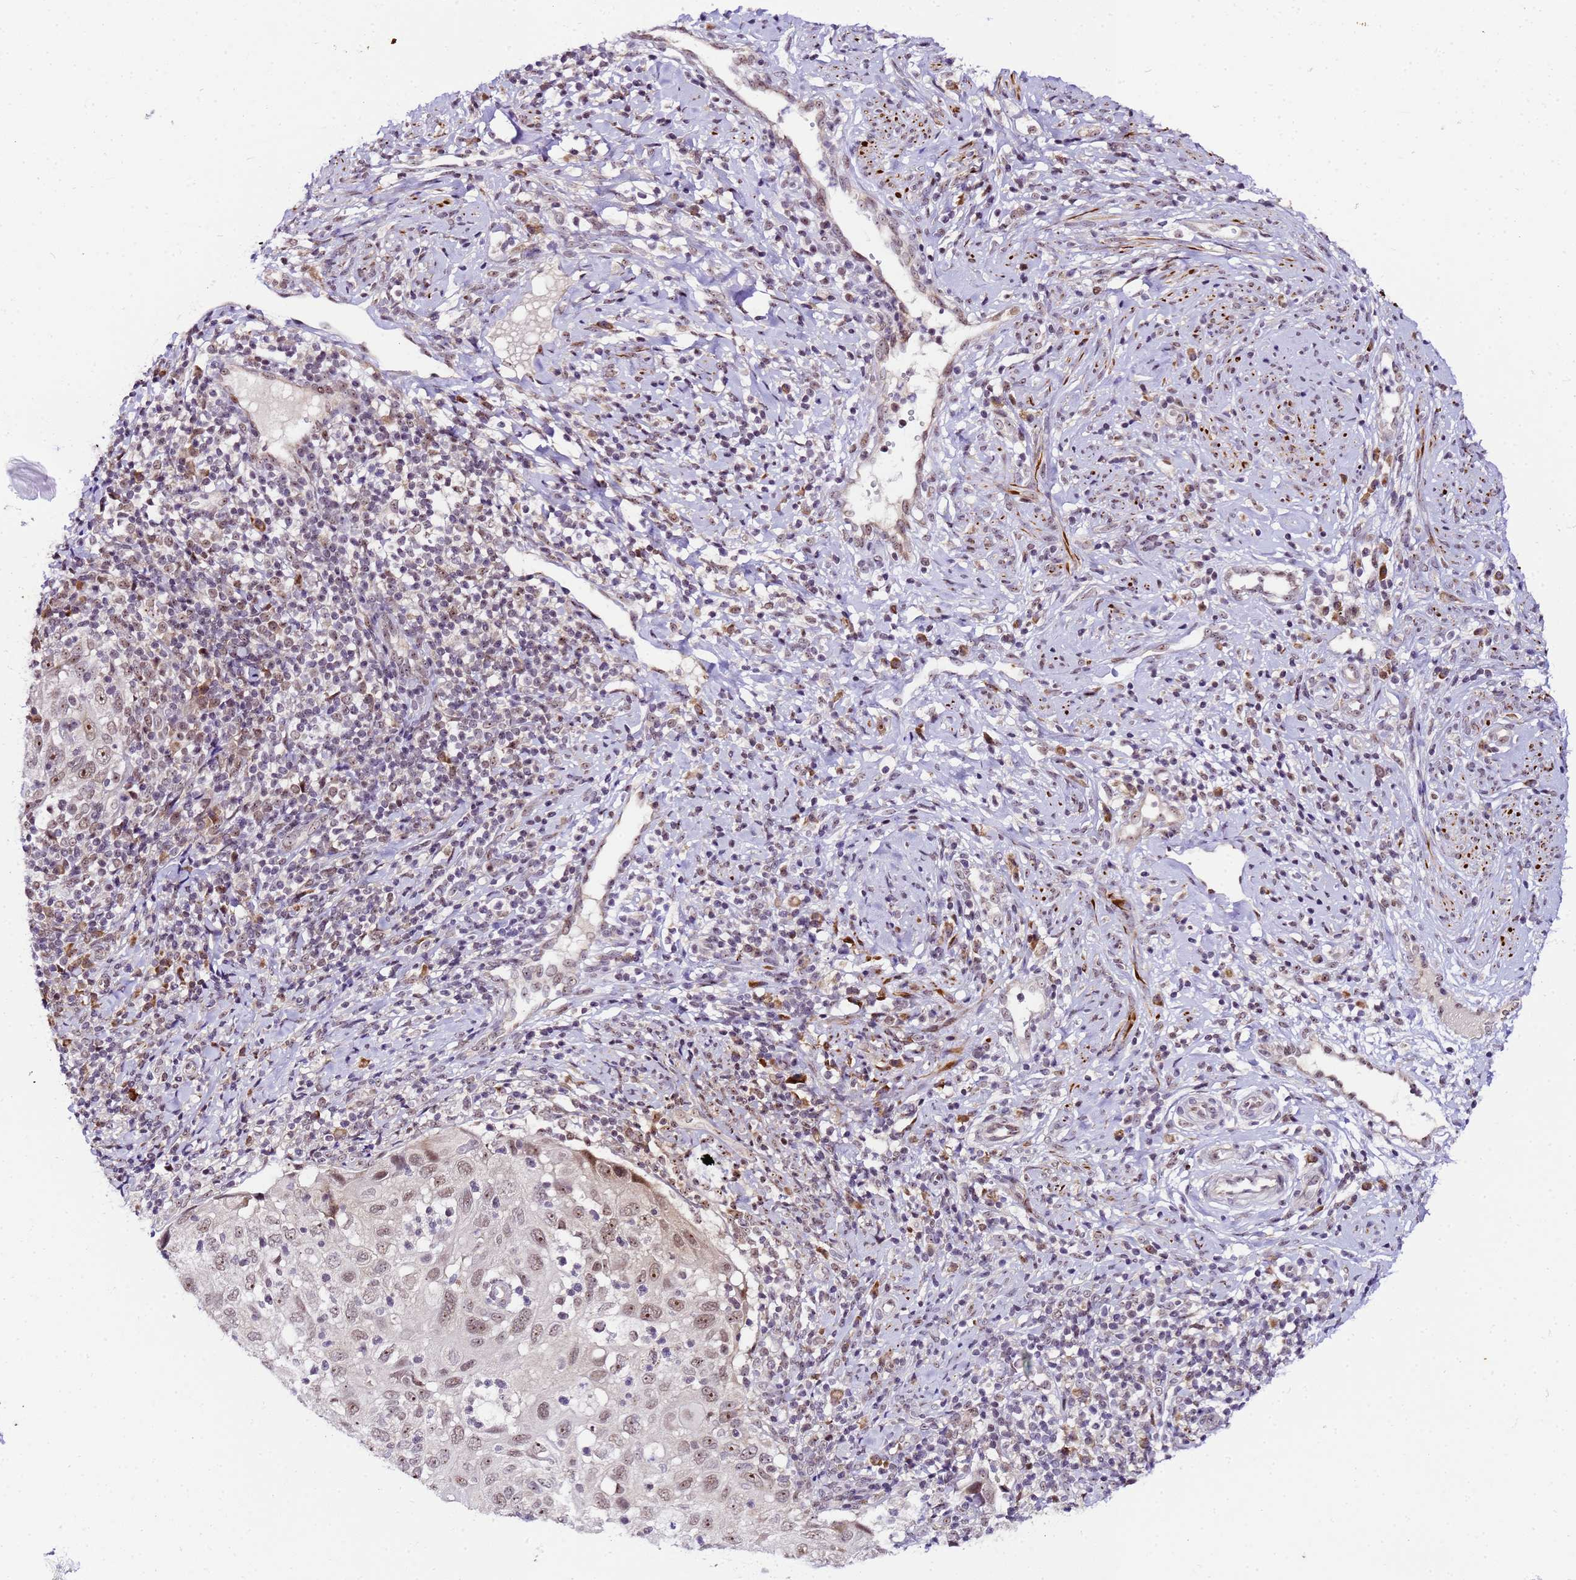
{"staining": {"intensity": "moderate", "quantity": ">75%", "location": "nuclear"}, "tissue": "cervical cancer", "cell_type": "Tumor cells", "image_type": "cancer", "snomed": [{"axis": "morphology", "description": "Squamous cell carcinoma, NOS"}, {"axis": "topography", "description": "Cervix"}], "caption": "Immunohistochemical staining of human cervical squamous cell carcinoma shows moderate nuclear protein expression in about >75% of tumor cells.", "gene": "SLX4IP", "patient": {"sex": "female", "age": 70}}